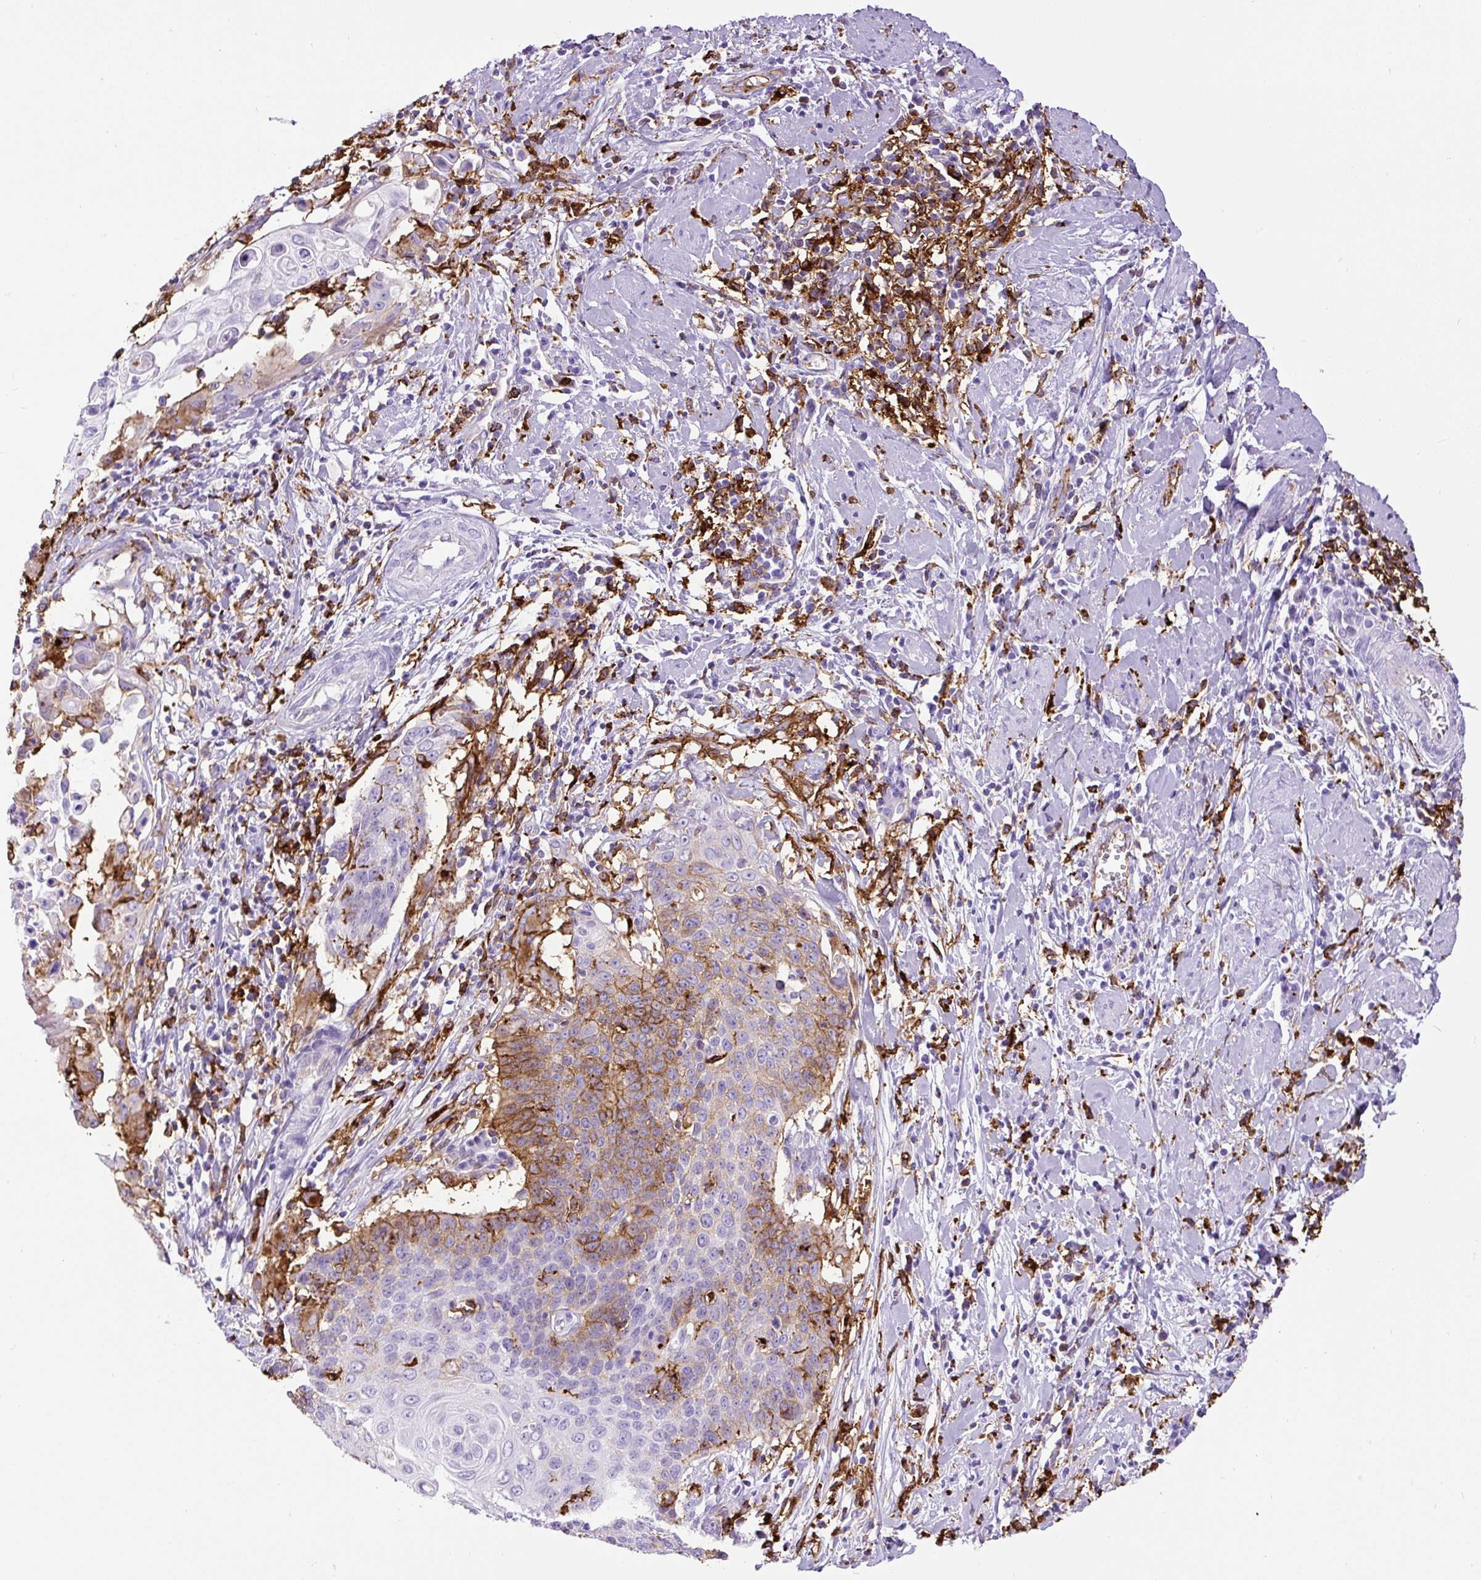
{"staining": {"intensity": "moderate", "quantity": "<25%", "location": "cytoplasmic/membranous"}, "tissue": "cervical cancer", "cell_type": "Tumor cells", "image_type": "cancer", "snomed": [{"axis": "morphology", "description": "Squamous cell carcinoma, NOS"}, {"axis": "topography", "description": "Cervix"}], "caption": "A histopathology image of human cervical cancer (squamous cell carcinoma) stained for a protein demonstrates moderate cytoplasmic/membranous brown staining in tumor cells.", "gene": "HLA-DRA", "patient": {"sex": "female", "age": 39}}